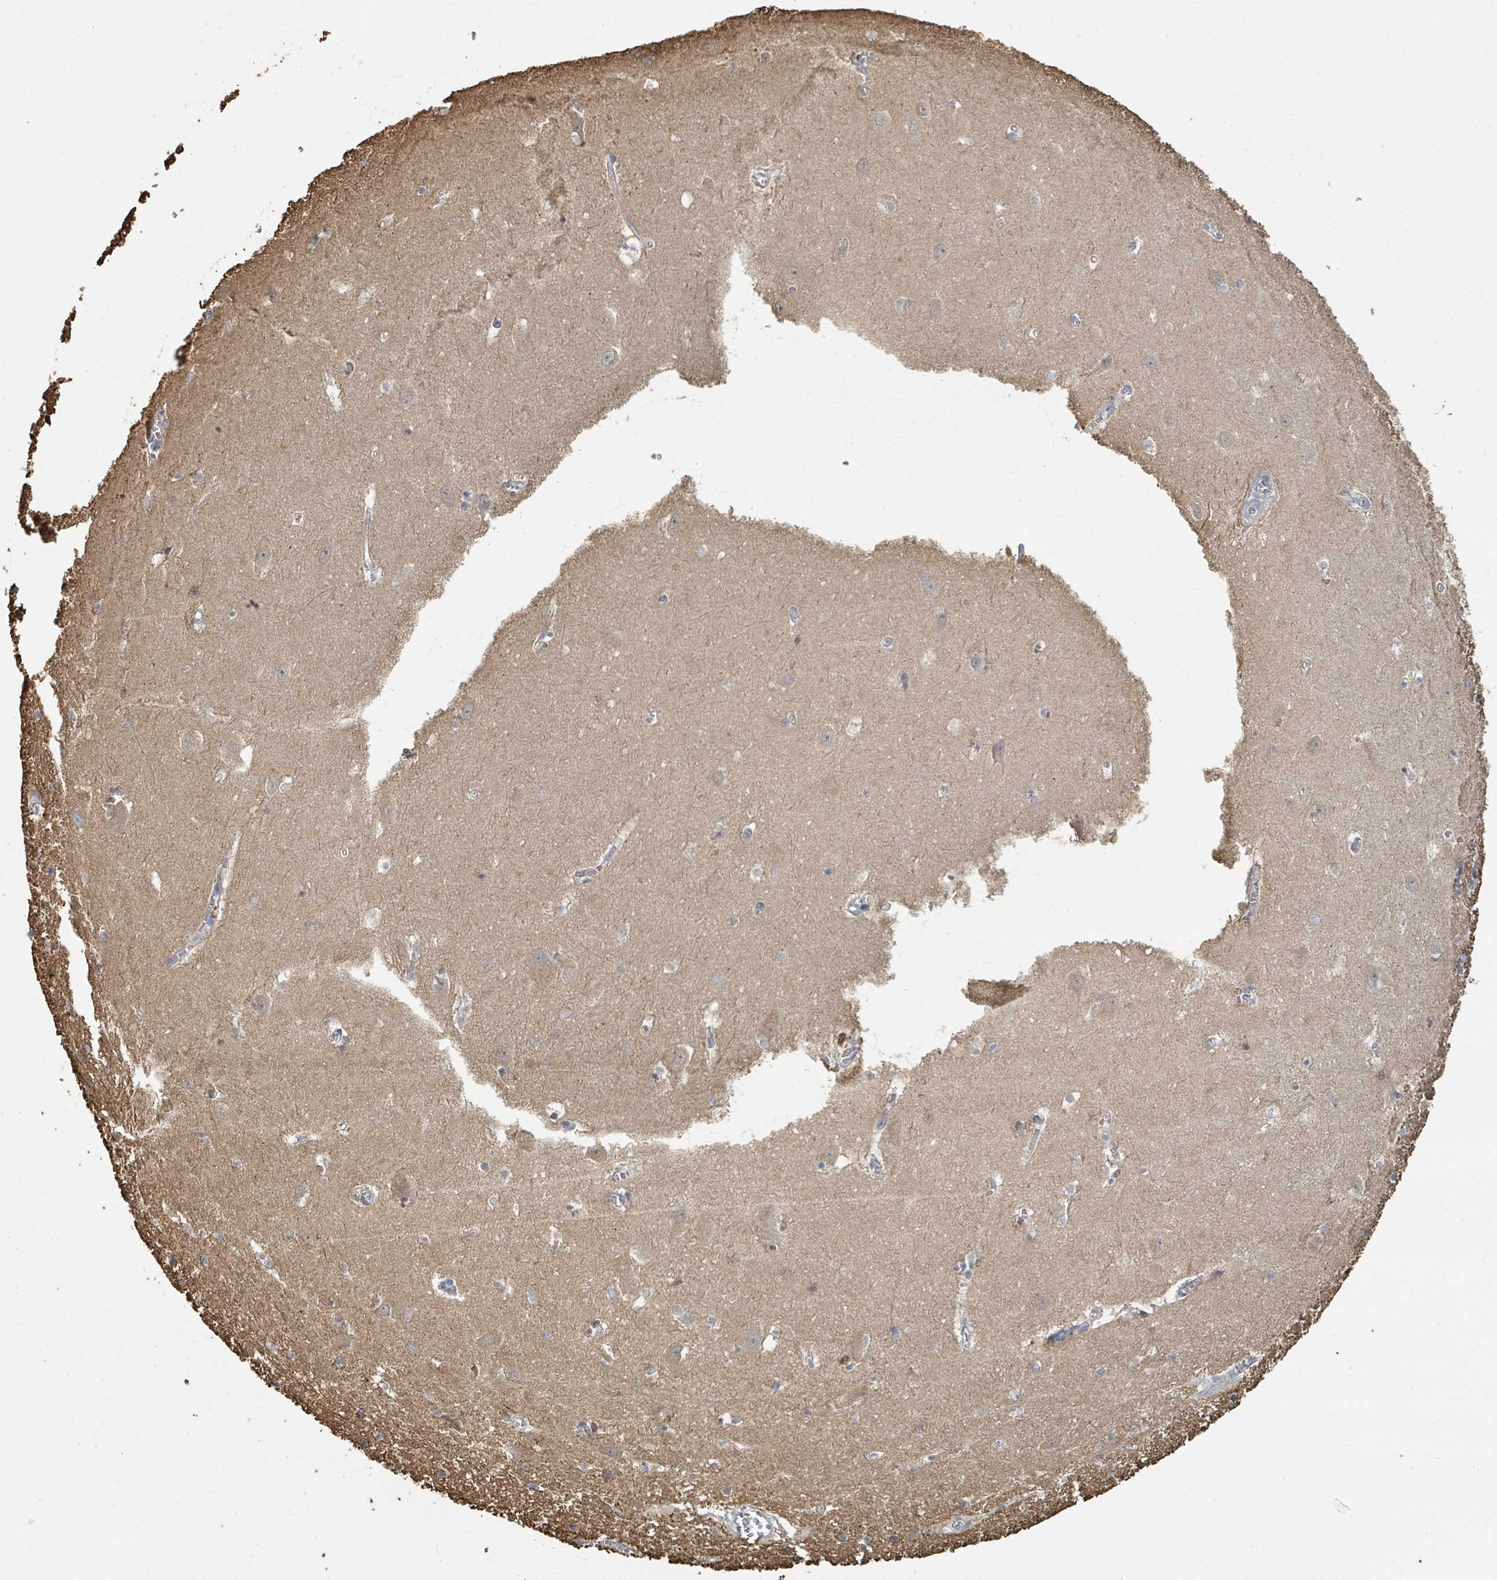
{"staining": {"intensity": "negative", "quantity": "none", "location": "none"}, "tissue": "hippocampus", "cell_type": "Glial cells", "image_type": "normal", "snomed": [{"axis": "morphology", "description": "Normal tissue, NOS"}, {"axis": "topography", "description": "Hippocampus"}], "caption": "This is a image of immunohistochemistry staining of benign hippocampus, which shows no expression in glial cells.", "gene": "PLAUR", "patient": {"sex": "female", "age": 64}}